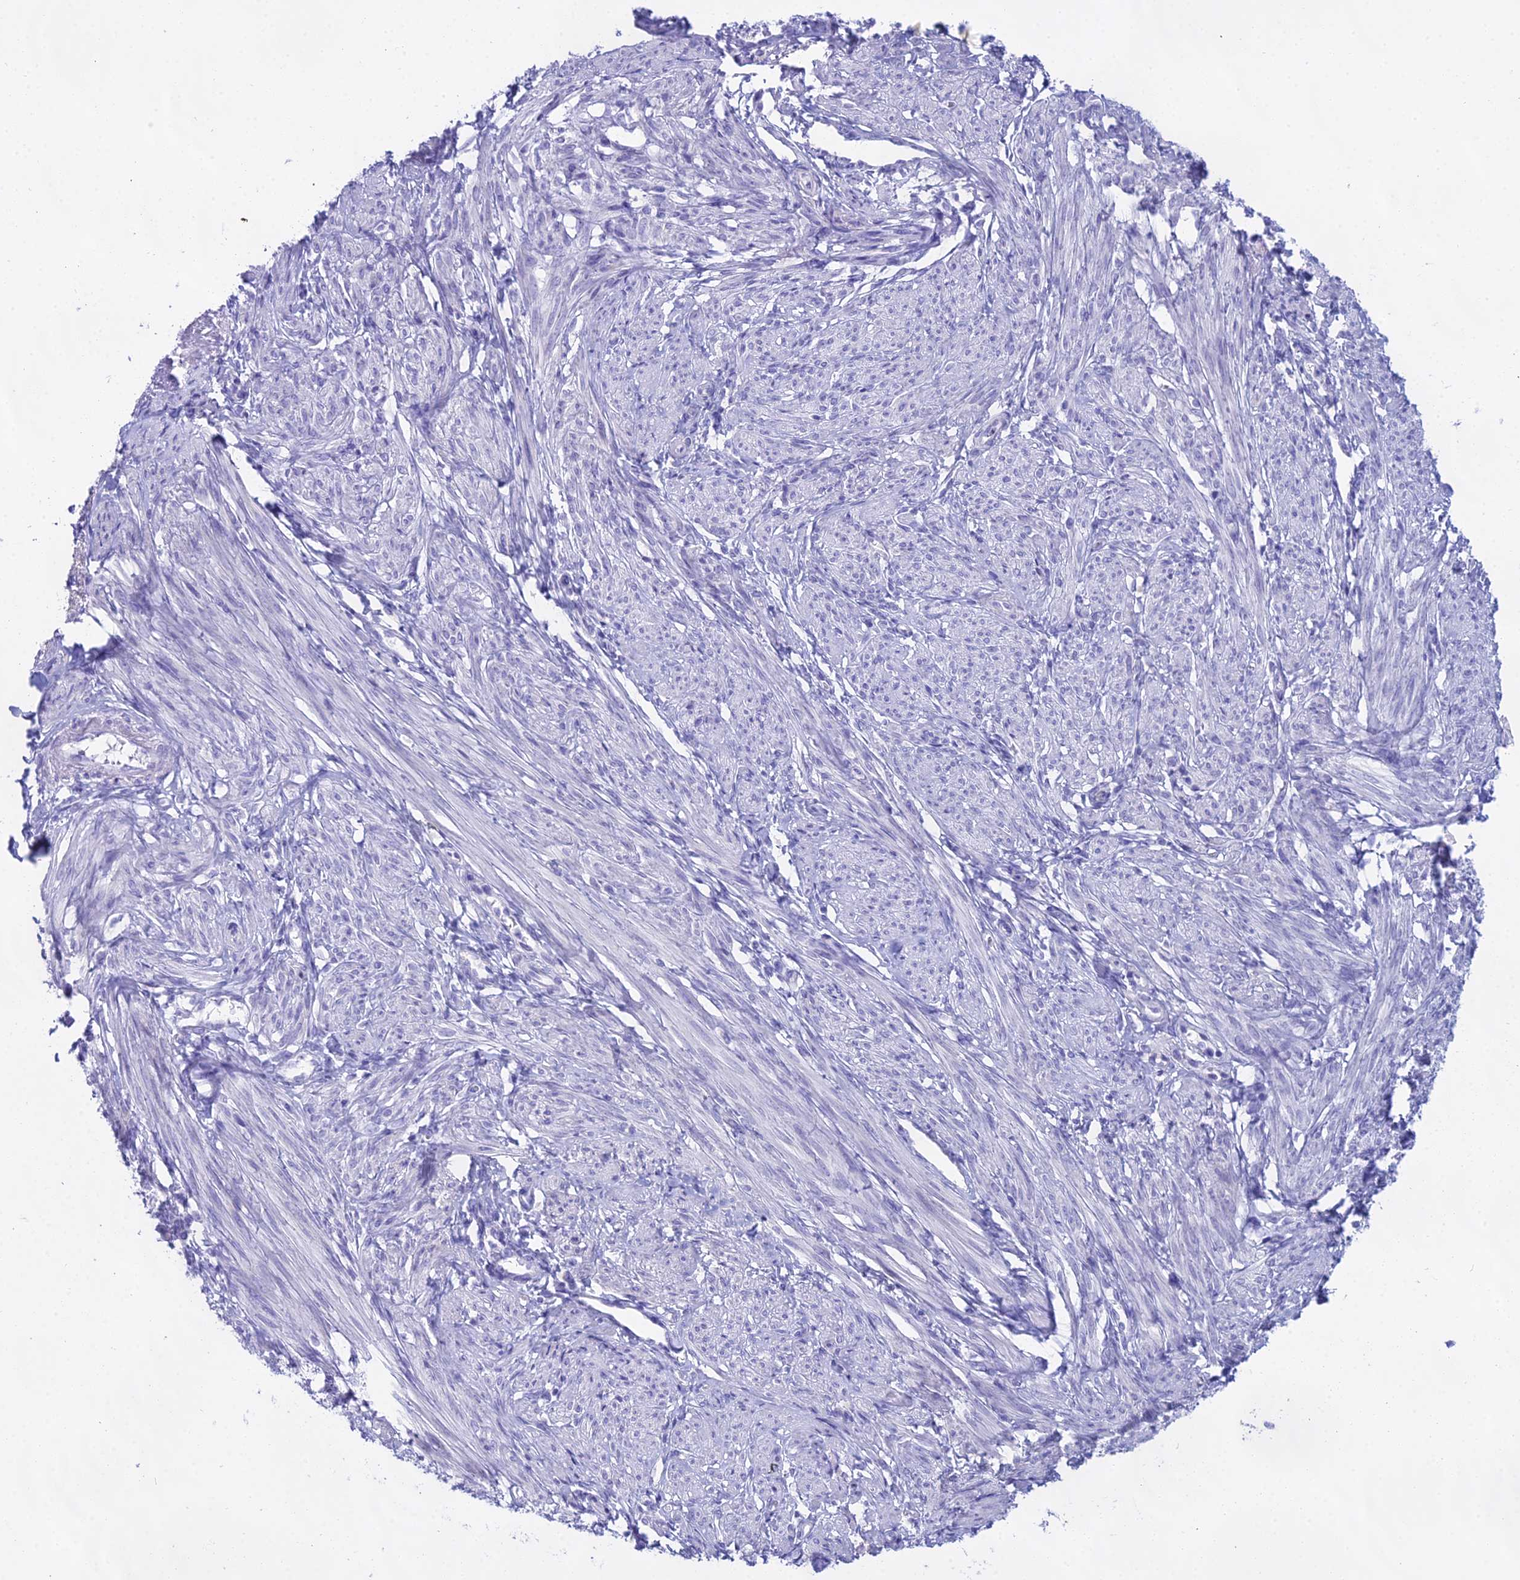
{"staining": {"intensity": "negative", "quantity": "none", "location": "none"}, "tissue": "smooth muscle", "cell_type": "Smooth muscle cells", "image_type": "normal", "snomed": [{"axis": "morphology", "description": "Normal tissue, NOS"}, {"axis": "topography", "description": "Smooth muscle"}], "caption": "Immunohistochemical staining of benign human smooth muscle exhibits no significant positivity in smooth muscle cells.", "gene": "CGB1", "patient": {"sex": "female", "age": 39}}